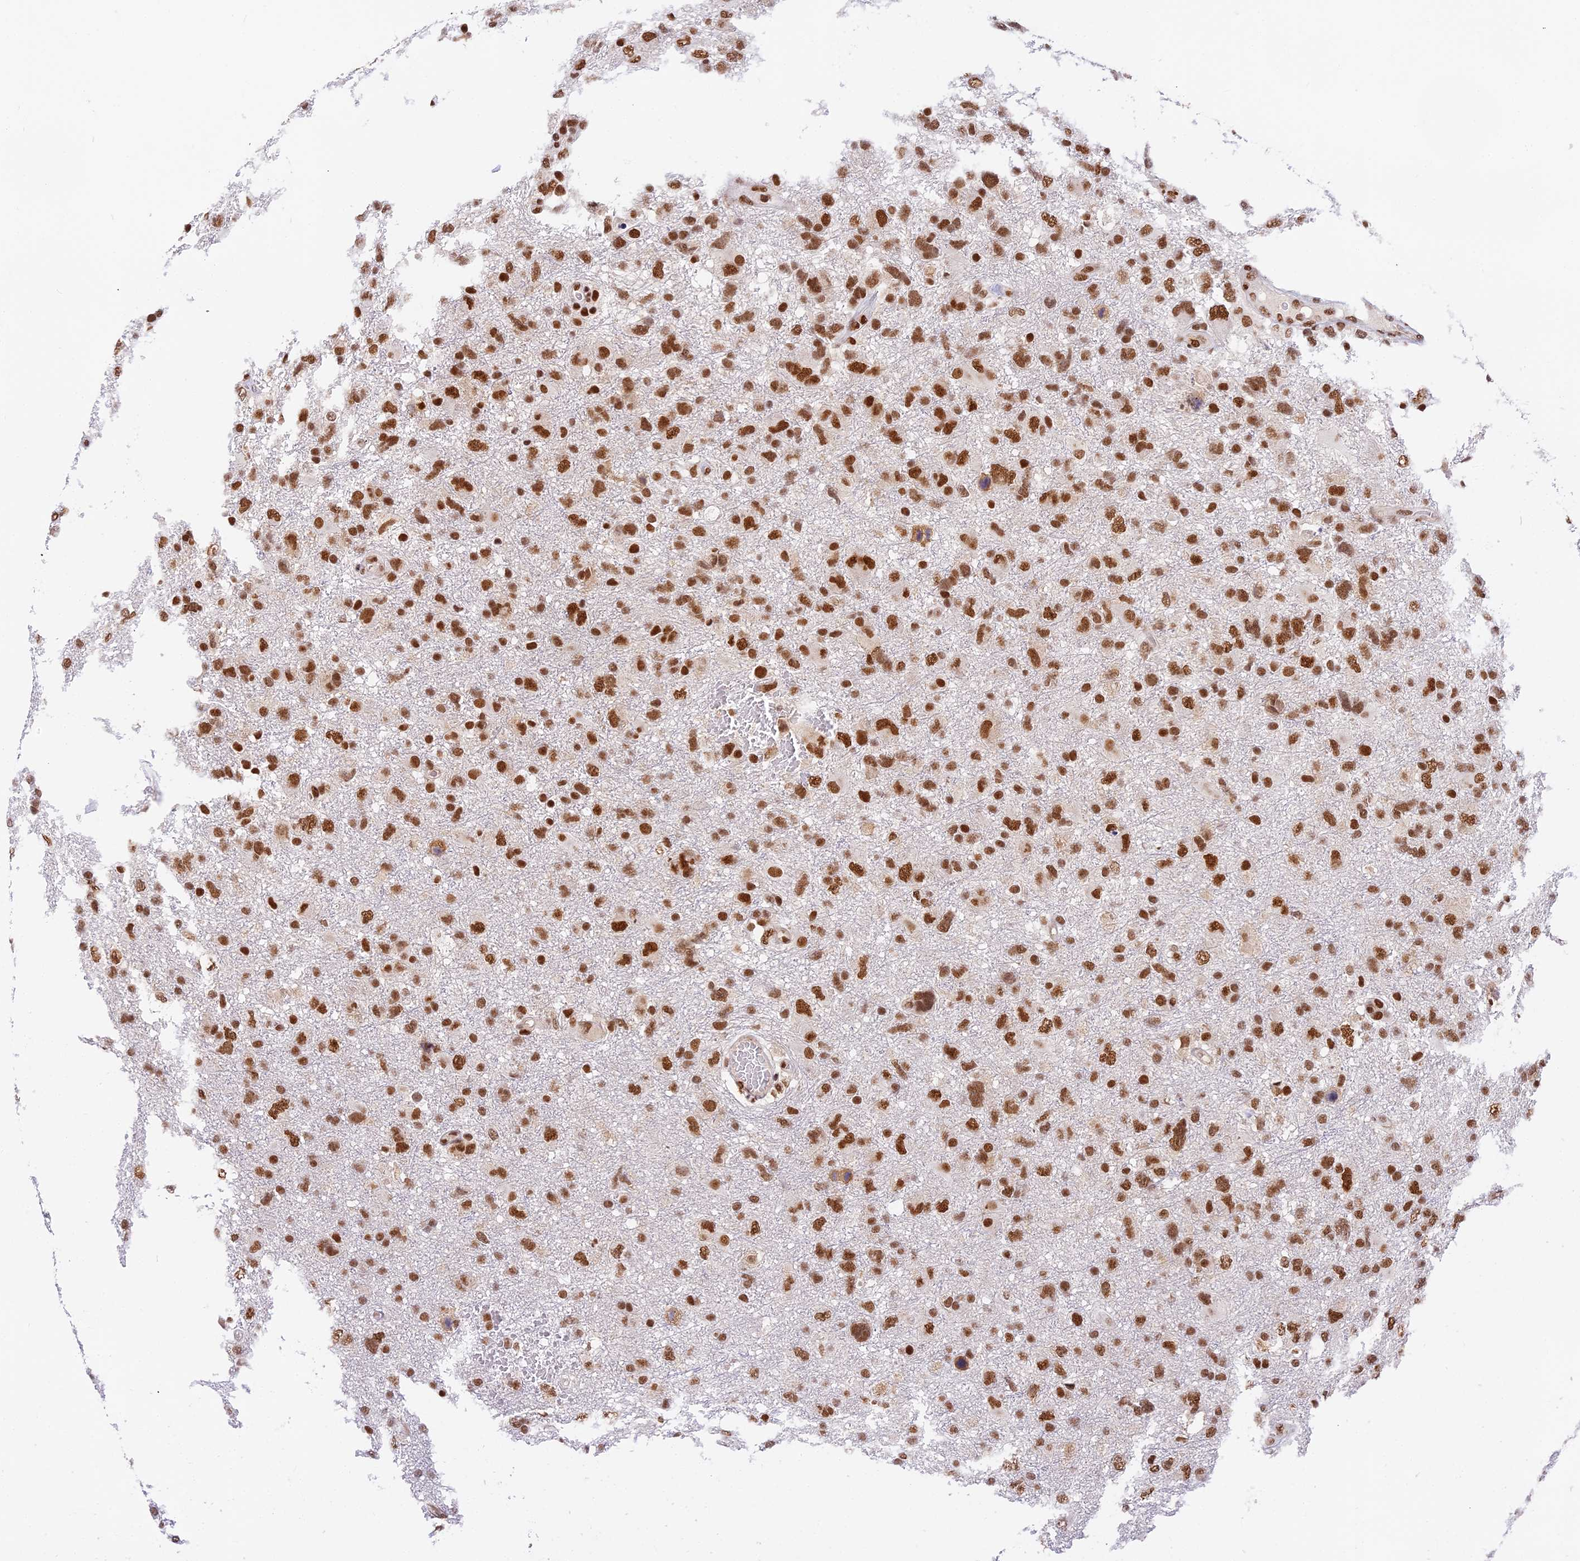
{"staining": {"intensity": "strong", "quantity": ">75%", "location": "nuclear"}, "tissue": "glioma", "cell_type": "Tumor cells", "image_type": "cancer", "snomed": [{"axis": "morphology", "description": "Glioma, malignant, High grade"}, {"axis": "topography", "description": "Brain"}], "caption": "Protein expression by immunohistochemistry (IHC) shows strong nuclear positivity in approximately >75% of tumor cells in high-grade glioma (malignant).", "gene": "SBNO1", "patient": {"sex": "male", "age": 61}}